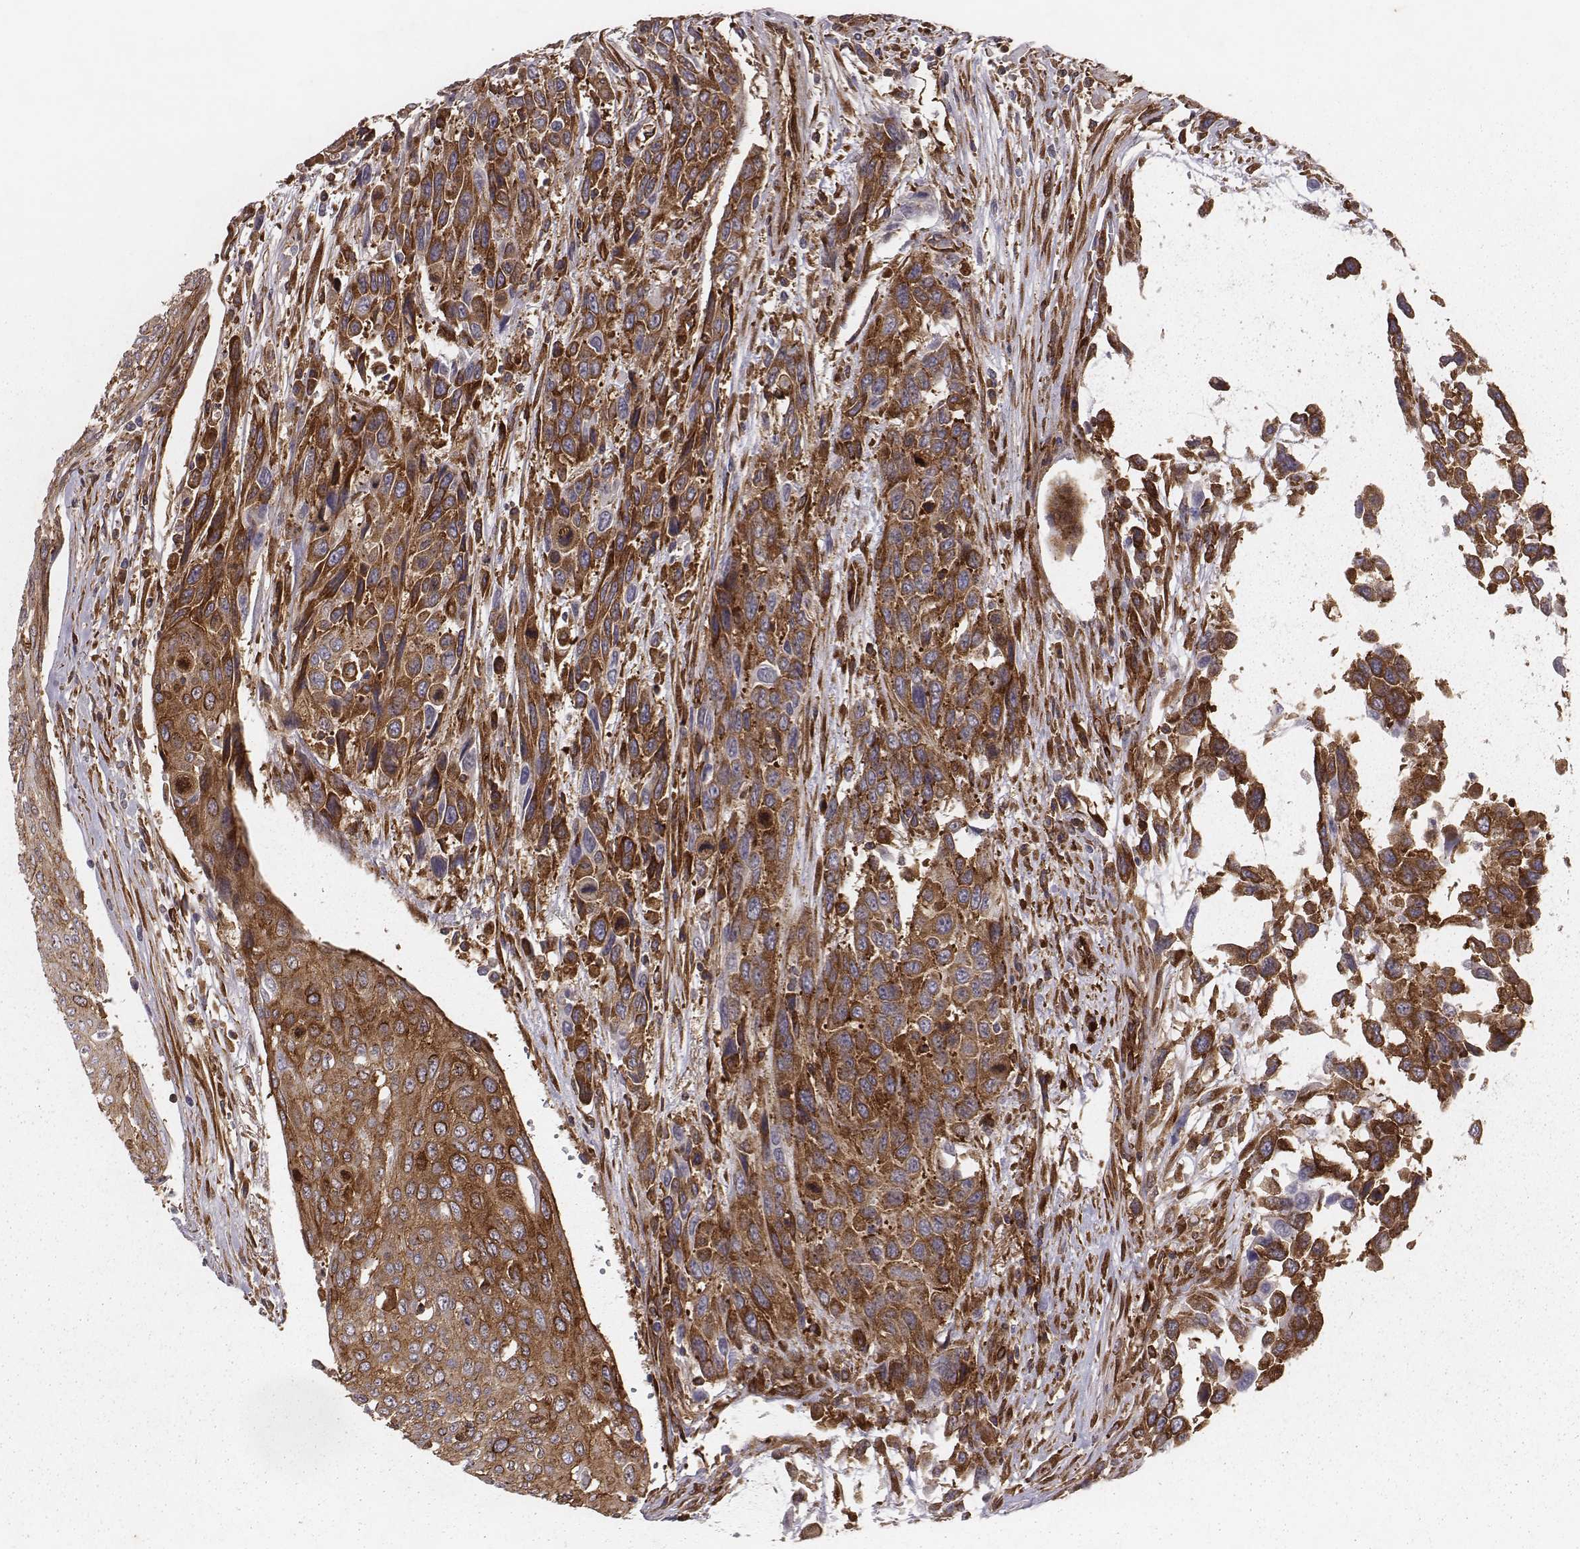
{"staining": {"intensity": "moderate", "quantity": ">75%", "location": "cytoplasmic/membranous"}, "tissue": "urothelial cancer", "cell_type": "Tumor cells", "image_type": "cancer", "snomed": [{"axis": "morphology", "description": "Urothelial carcinoma, High grade"}, {"axis": "topography", "description": "Urinary bladder"}], "caption": "High-grade urothelial carcinoma was stained to show a protein in brown. There is medium levels of moderate cytoplasmic/membranous positivity in approximately >75% of tumor cells.", "gene": "TXLNA", "patient": {"sex": "female", "age": 70}}